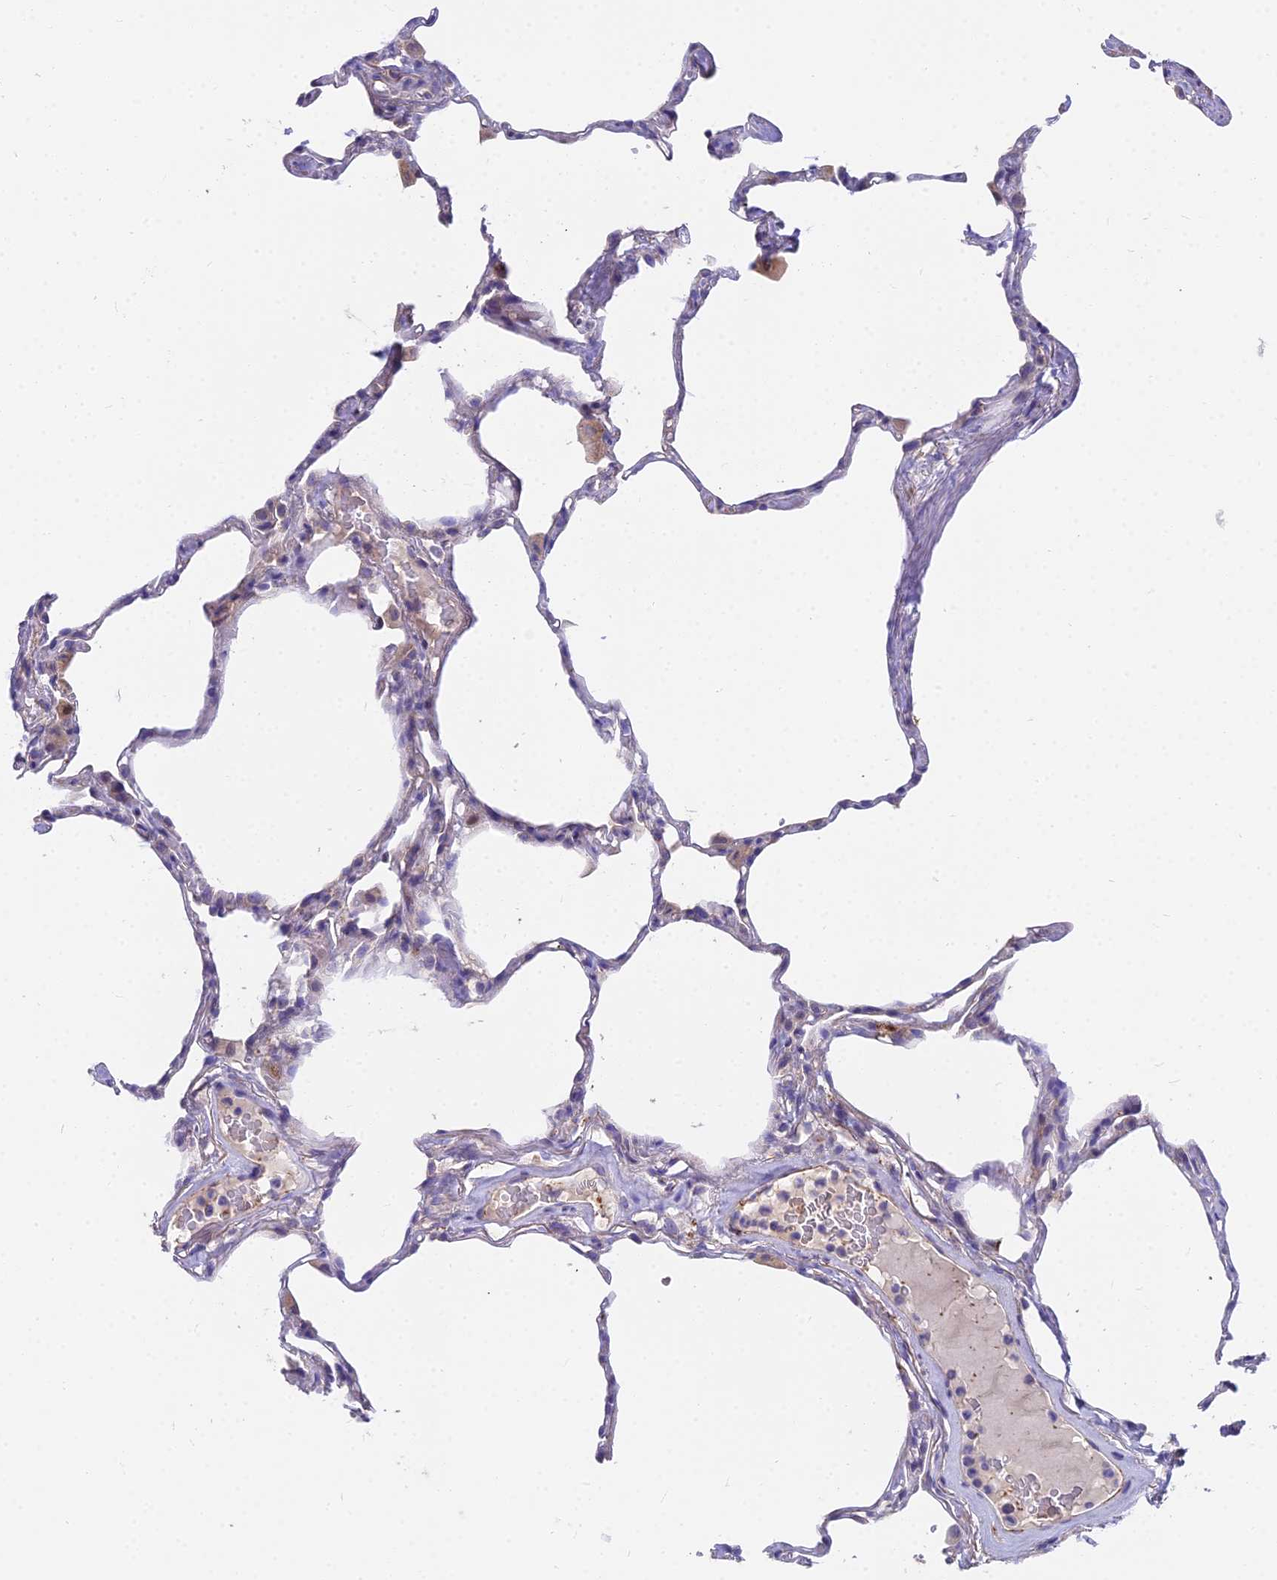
{"staining": {"intensity": "negative", "quantity": "none", "location": "none"}, "tissue": "lung", "cell_type": "Alveolar cells", "image_type": "normal", "snomed": [{"axis": "morphology", "description": "Normal tissue, NOS"}, {"axis": "topography", "description": "Lung"}], "caption": "Human lung stained for a protein using IHC reveals no expression in alveolar cells.", "gene": "FRMPD1", "patient": {"sex": "male", "age": 65}}